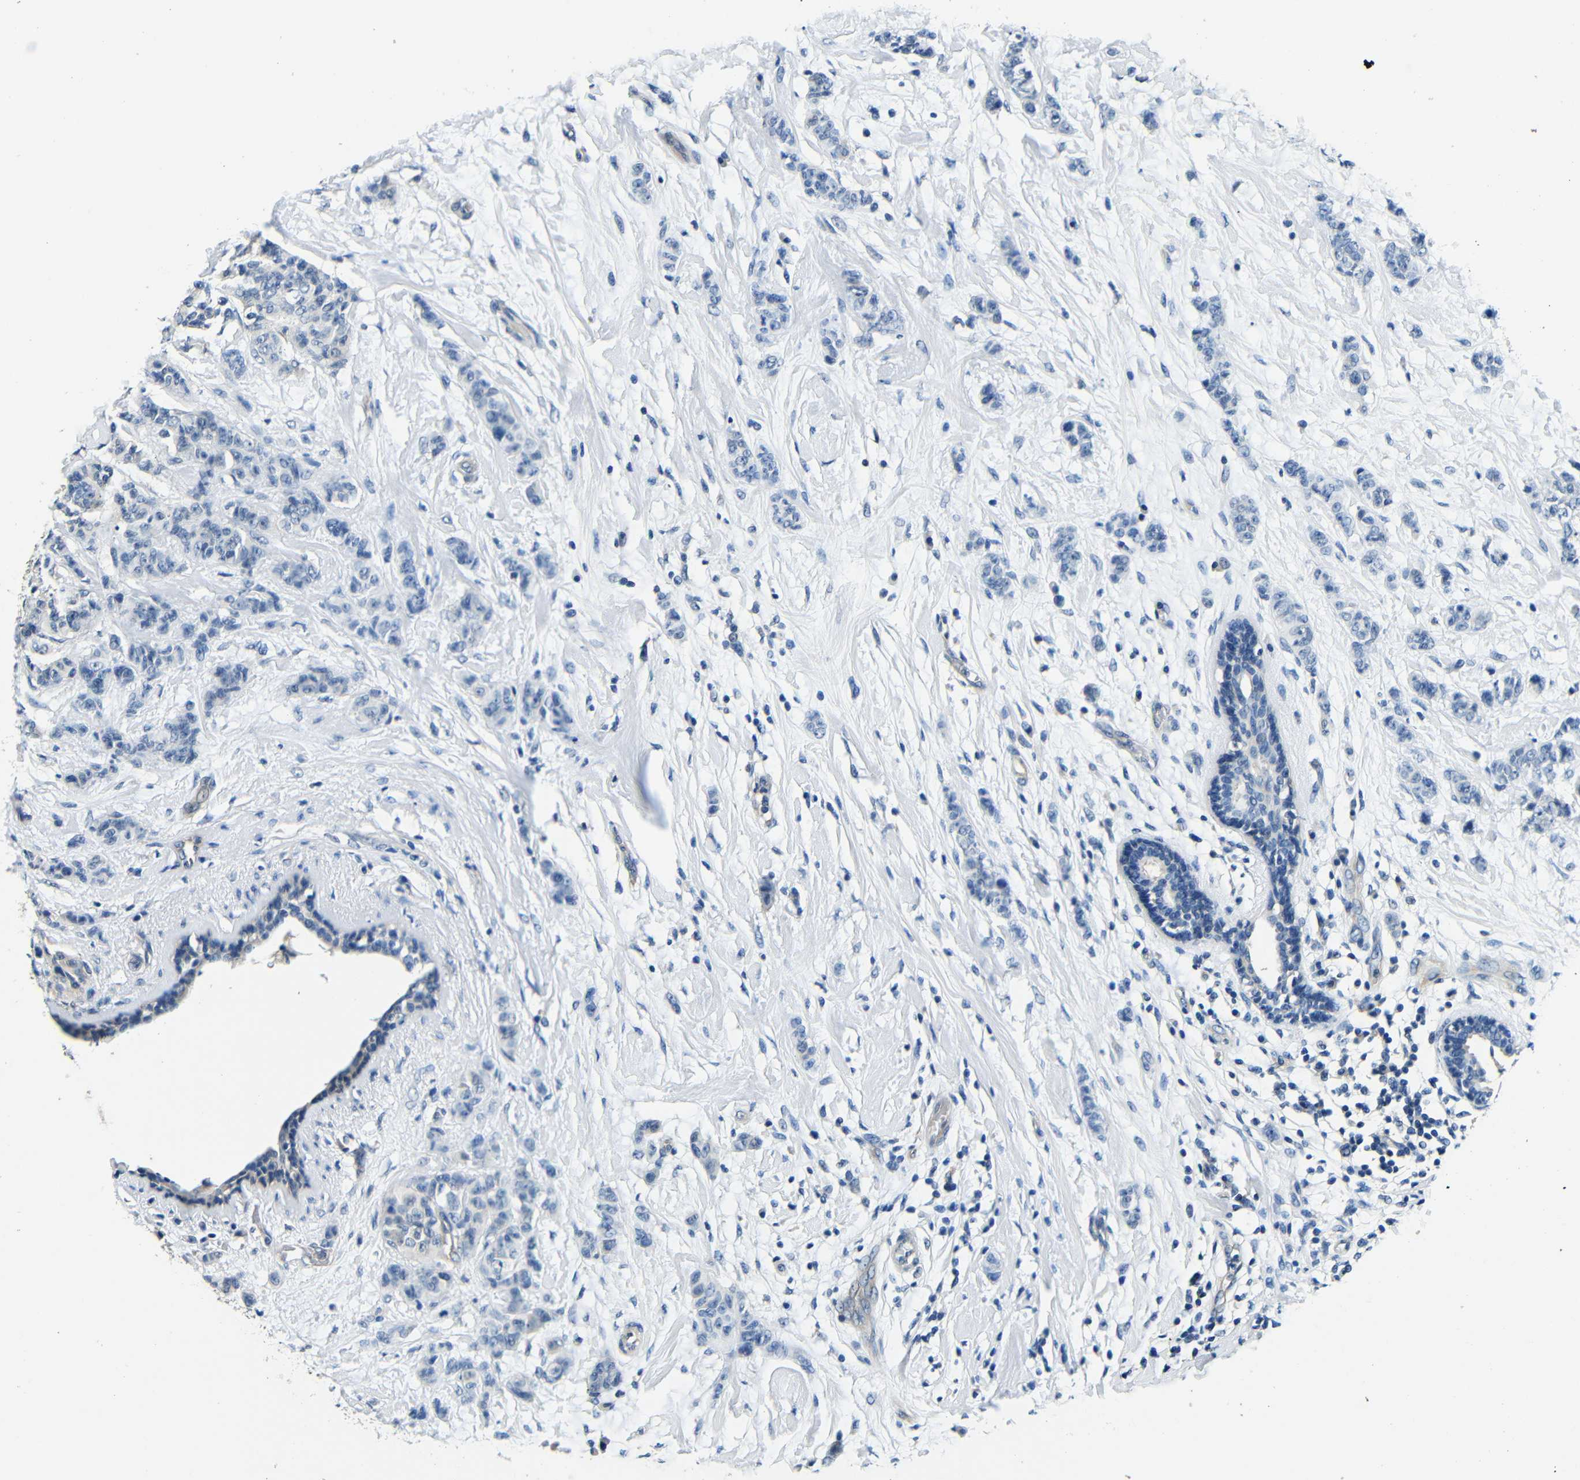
{"staining": {"intensity": "negative", "quantity": "none", "location": "none"}, "tissue": "breast cancer", "cell_type": "Tumor cells", "image_type": "cancer", "snomed": [{"axis": "morphology", "description": "Normal tissue, NOS"}, {"axis": "morphology", "description": "Duct carcinoma"}, {"axis": "topography", "description": "Breast"}], "caption": "The IHC image has no significant positivity in tumor cells of infiltrating ductal carcinoma (breast) tissue.", "gene": "ADAP1", "patient": {"sex": "female", "age": 40}}